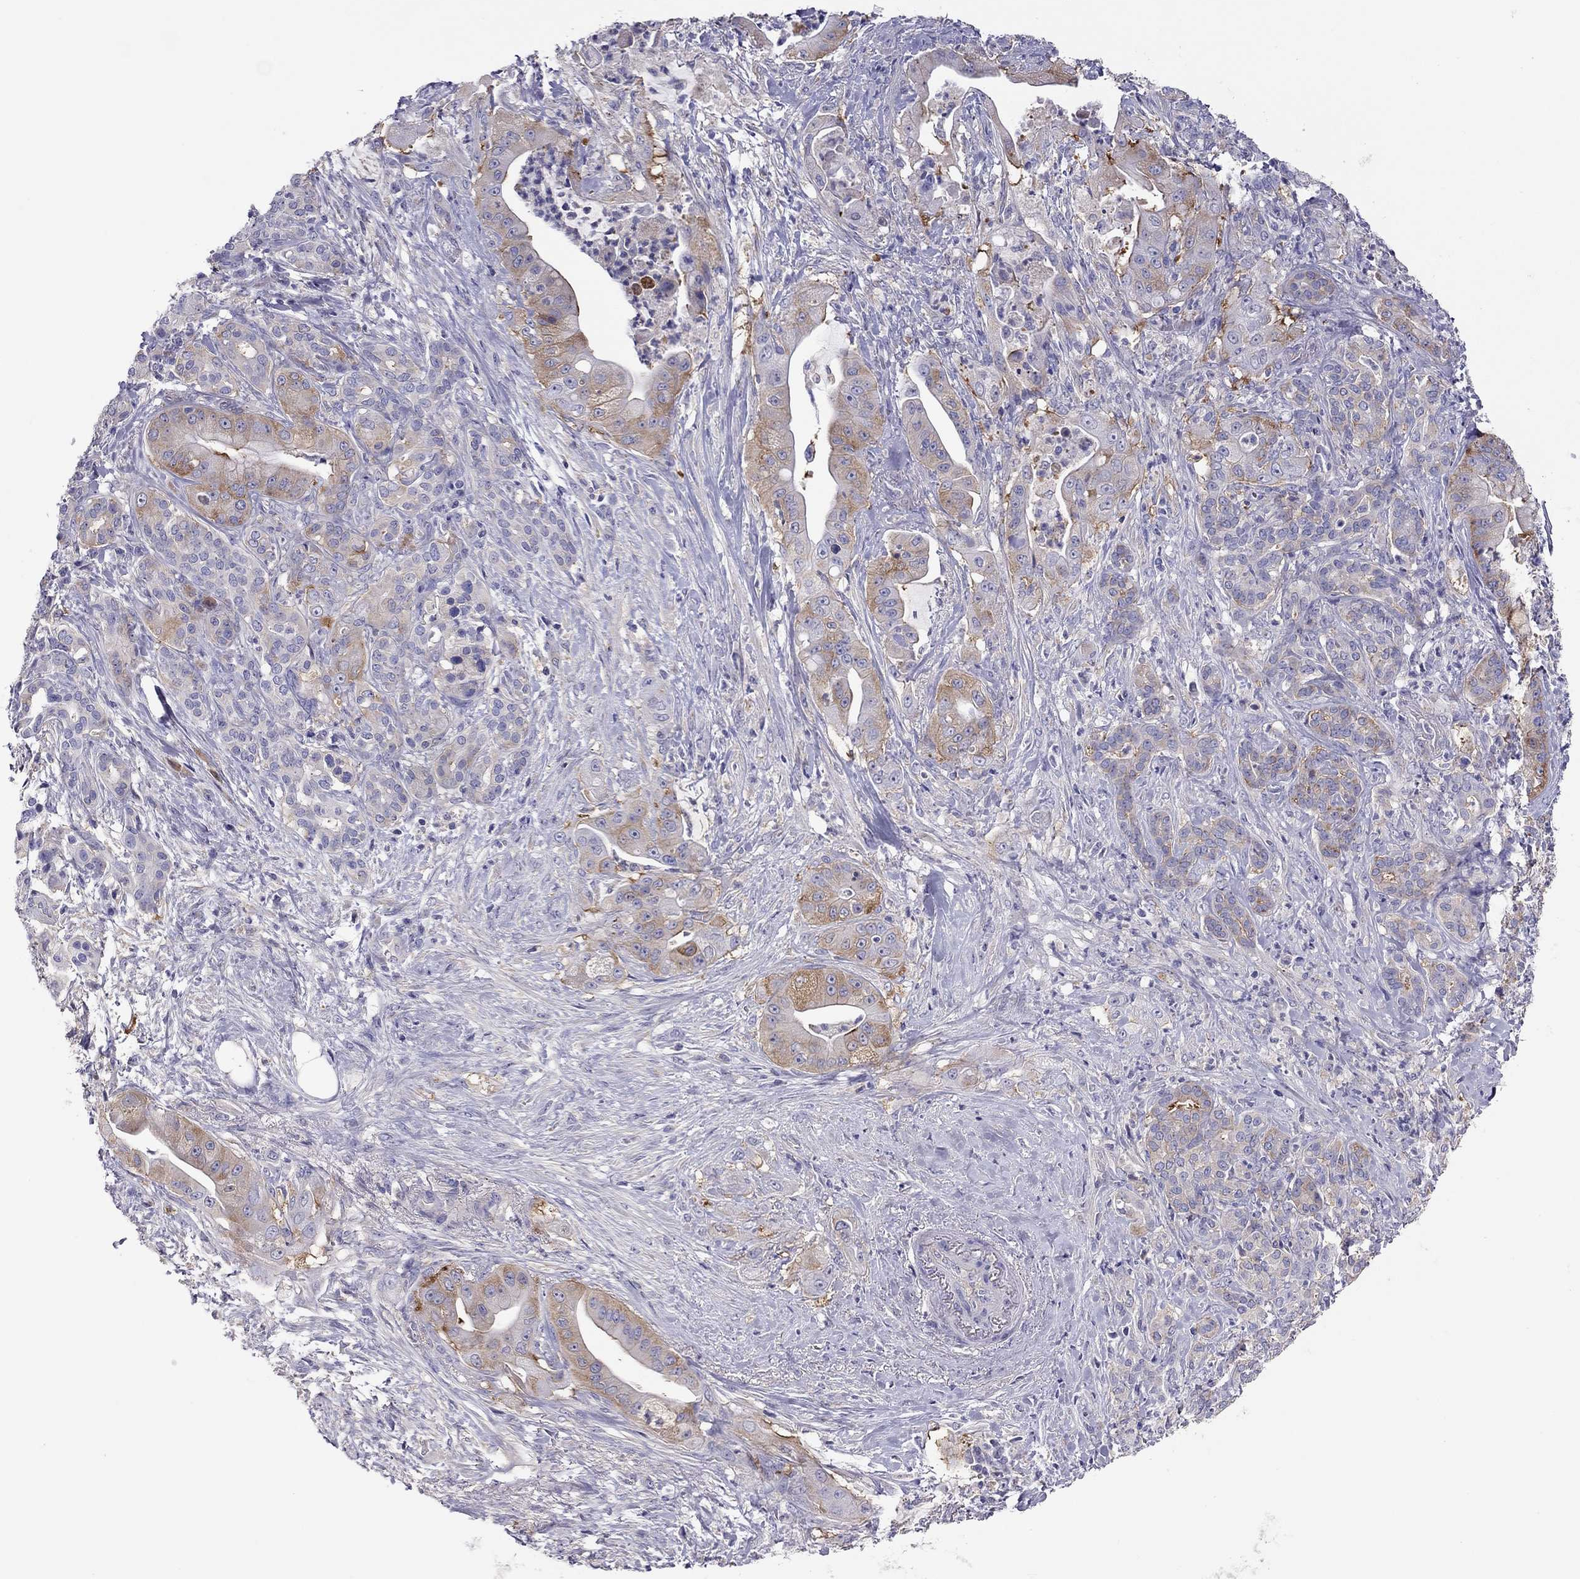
{"staining": {"intensity": "moderate", "quantity": "25%-75%", "location": "cytoplasmic/membranous"}, "tissue": "pancreatic cancer", "cell_type": "Tumor cells", "image_type": "cancer", "snomed": [{"axis": "morphology", "description": "Normal tissue, NOS"}, {"axis": "morphology", "description": "Inflammation, NOS"}, {"axis": "morphology", "description": "Adenocarcinoma, NOS"}, {"axis": "topography", "description": "Pancreas"}], "caption": "Protein staining shows moderate cytoplasmic/membranous positivity in approximately 25%-75% of tumor cells in pancreatic cancer.", "gene": "ALOX15B", "patient": {"sex": "male", "age": 57}}